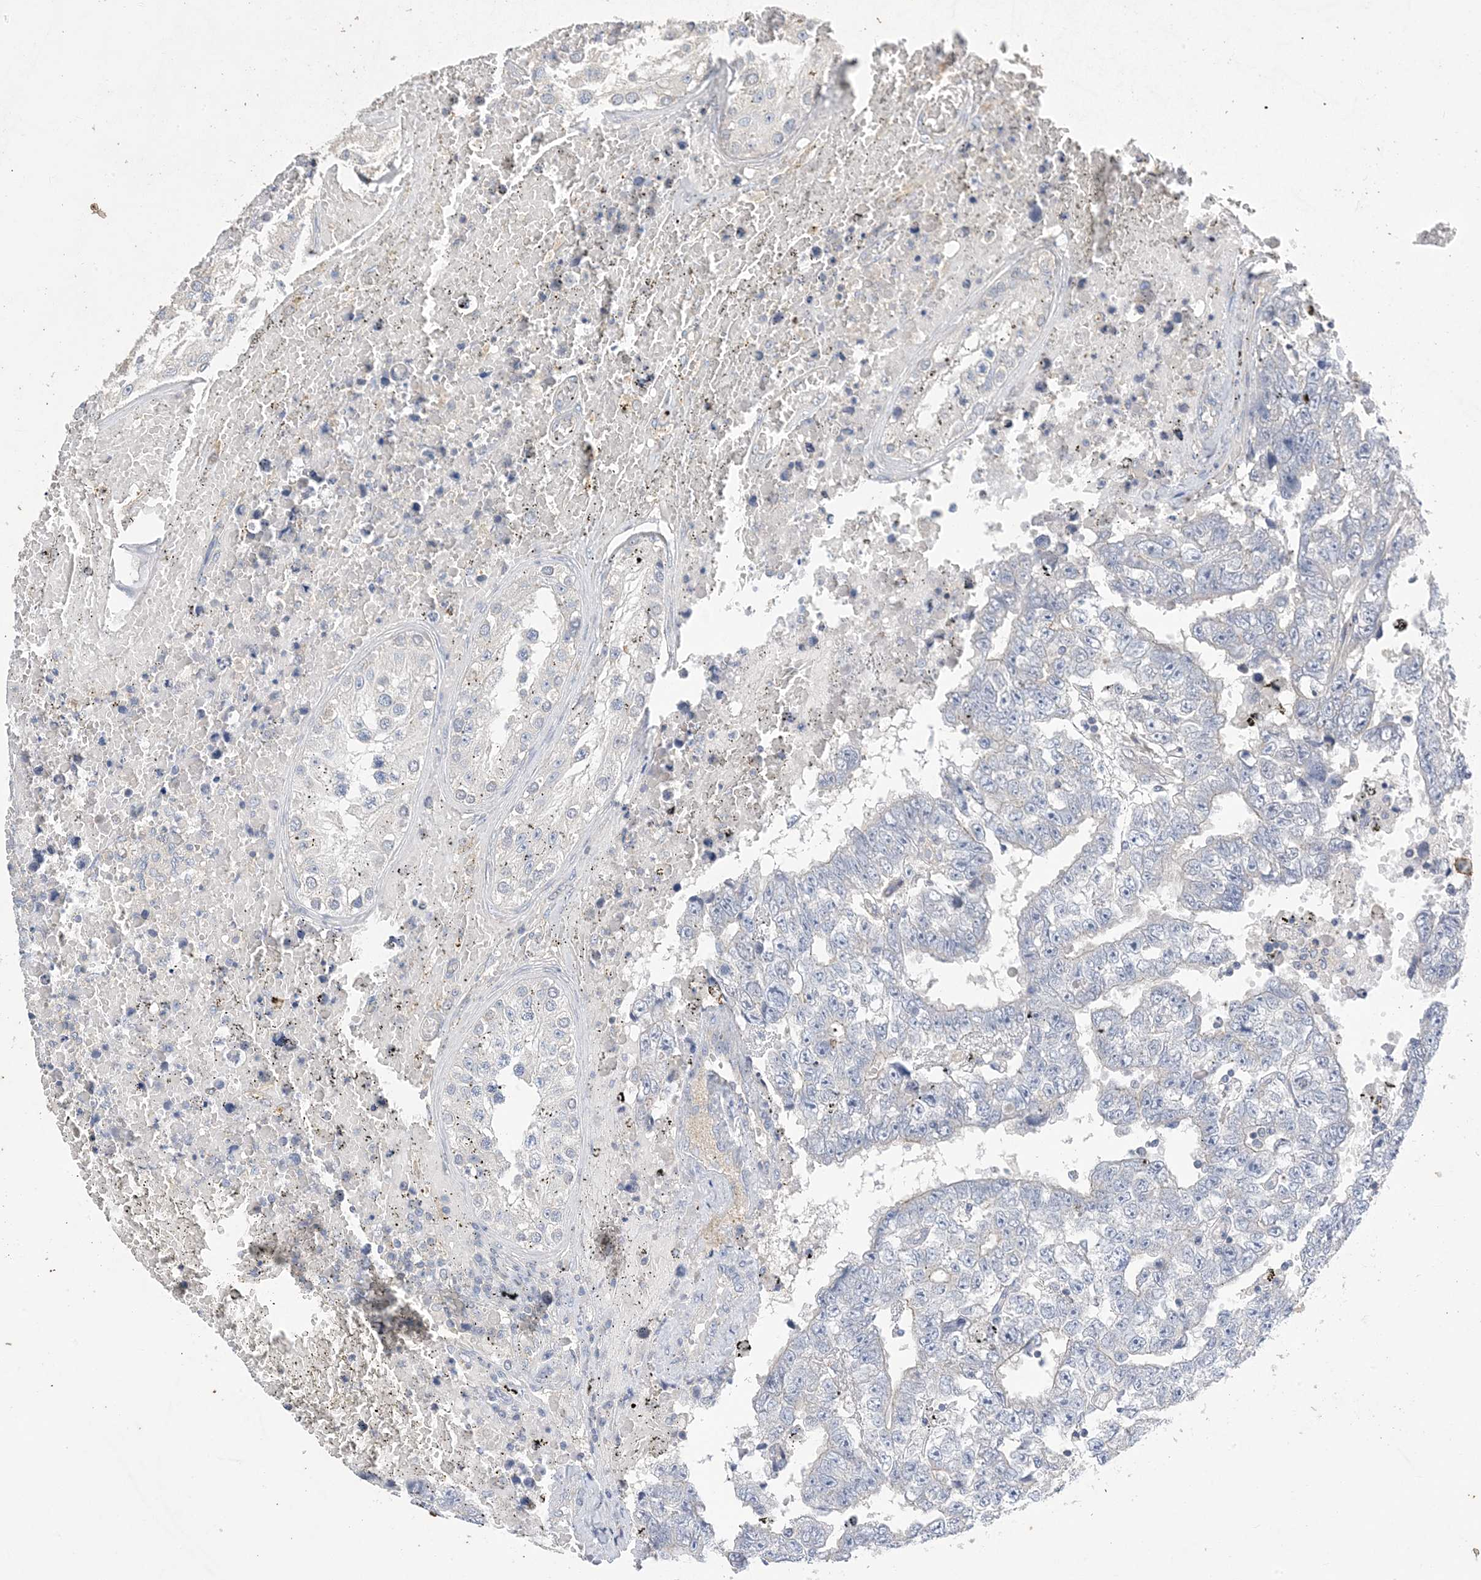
{"staining": {"intensity": "negative", "quantity": "none", "location": "none"}, "tissue": "testis cancer", "cell_type": "Tumor cells", "image_type": "cancer", "snomed": [{"axis": "morphology", "description": "Carcinoma, Embryonal, NOS"}, {"axis": "topography", "description": "Testis"}], "caption": "DAB immunohistochemical staining of testis cancer (embryonal carcinoma) exhibits no significant staining in tumor cells.", "gene": "KPRP", "patient": {"sex": "male", "age": 25}}